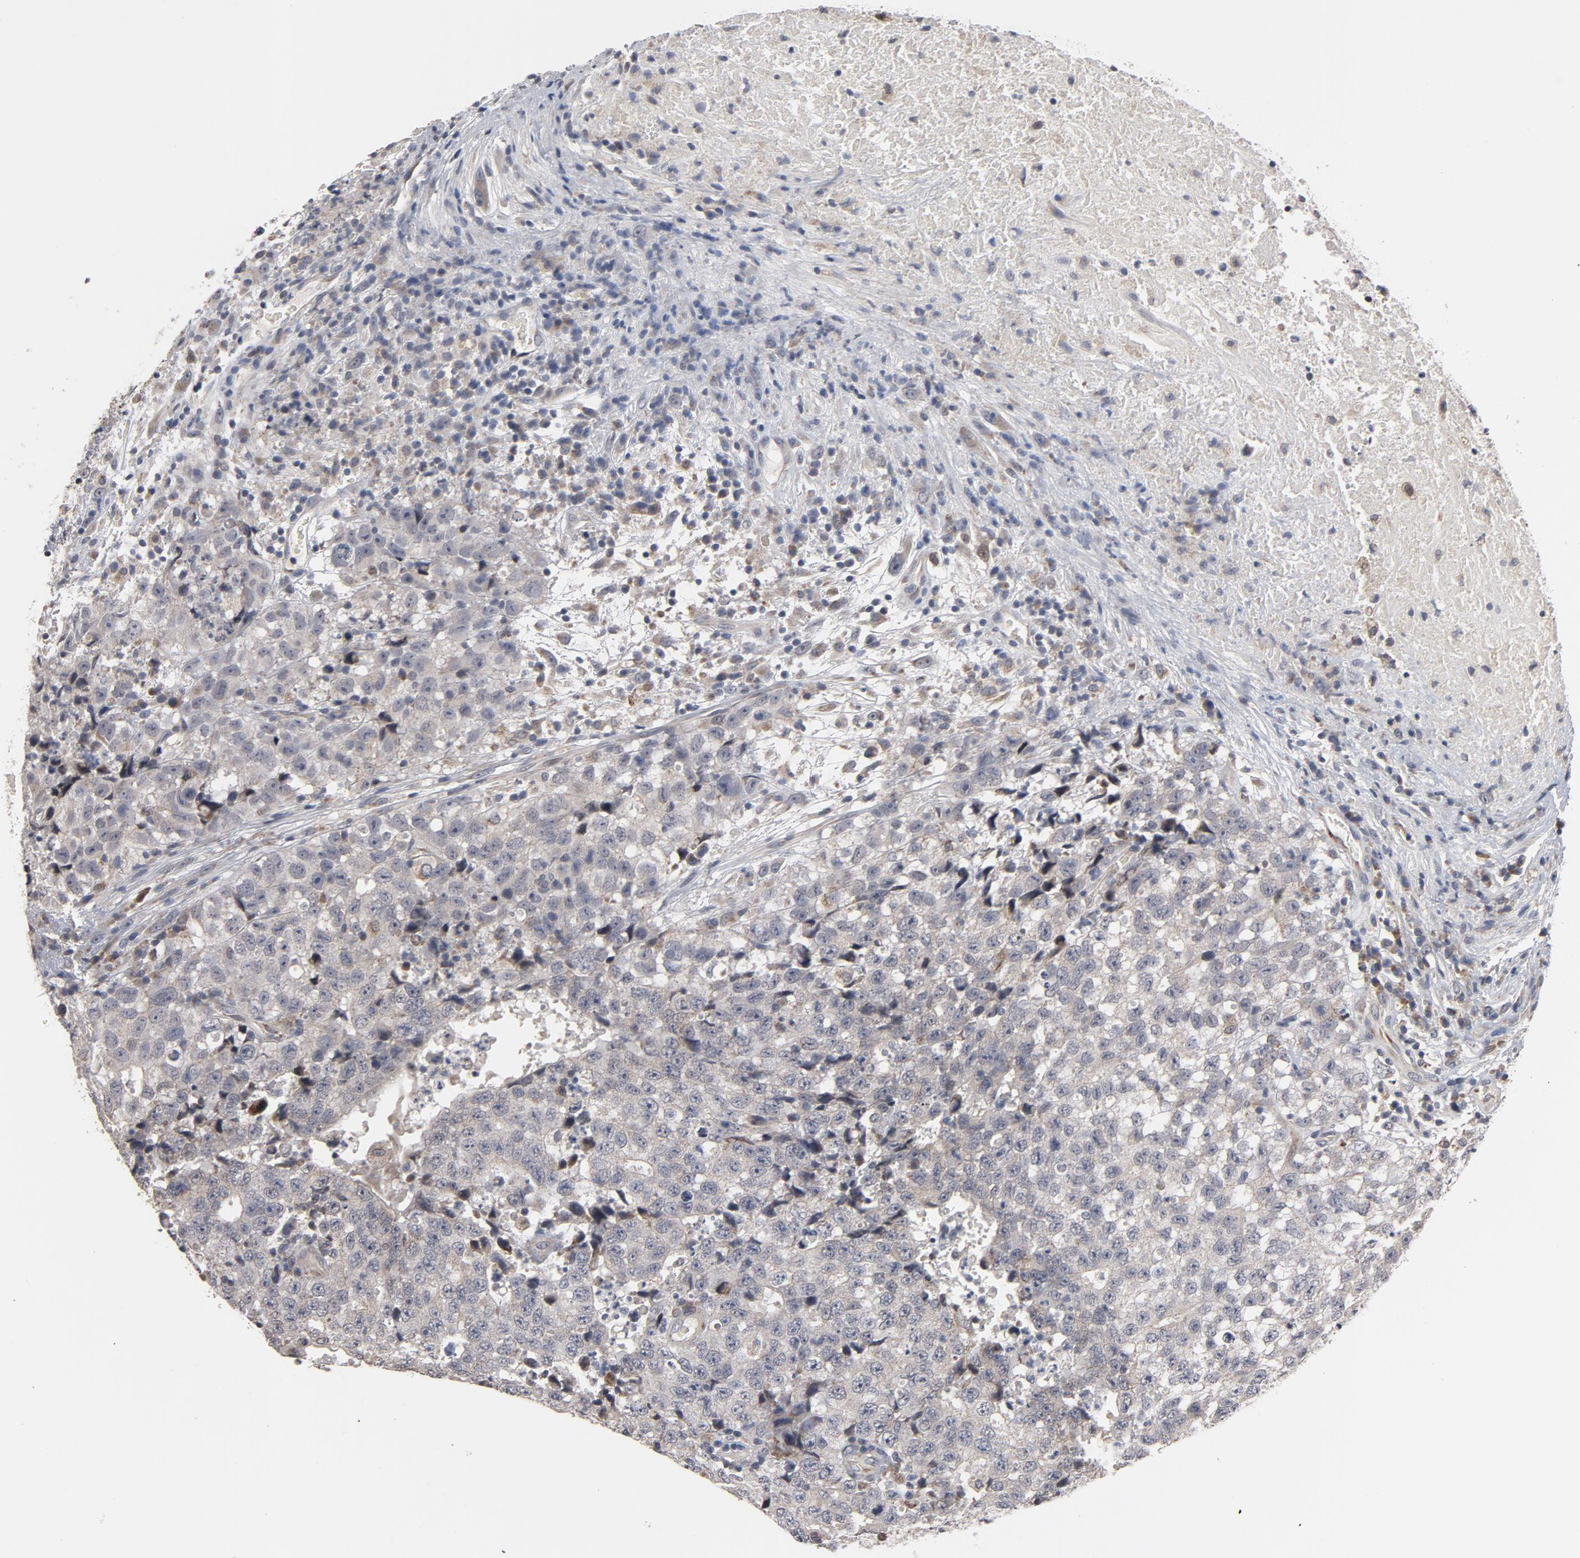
{"staining": {"intensity": "negative", "quantity": "none", "location": "none"}, "tissue": "testis cancer", "cell_type": "Tumor cells", "image_type": "cancer", "snomed": [{"axis": "morphology", "description": "Necrosis, NOS"}, {"axis": "morphology", "description": "Carcinoma, Embryonal, NOS"}, {"axis": "topography", "description": "Testis"}], "caption": "A micrograph of human testis cancer (embryonal carcinoma) is negative for staining in tumor cells. The staining was performed using DAB to visualize the protein expression in brown, while the nuclei were stained in blue with hematoxylin (Magnification: 20x).", "gene": "PPP1R1B", "patient": {"sex": "male", "age": 19}}